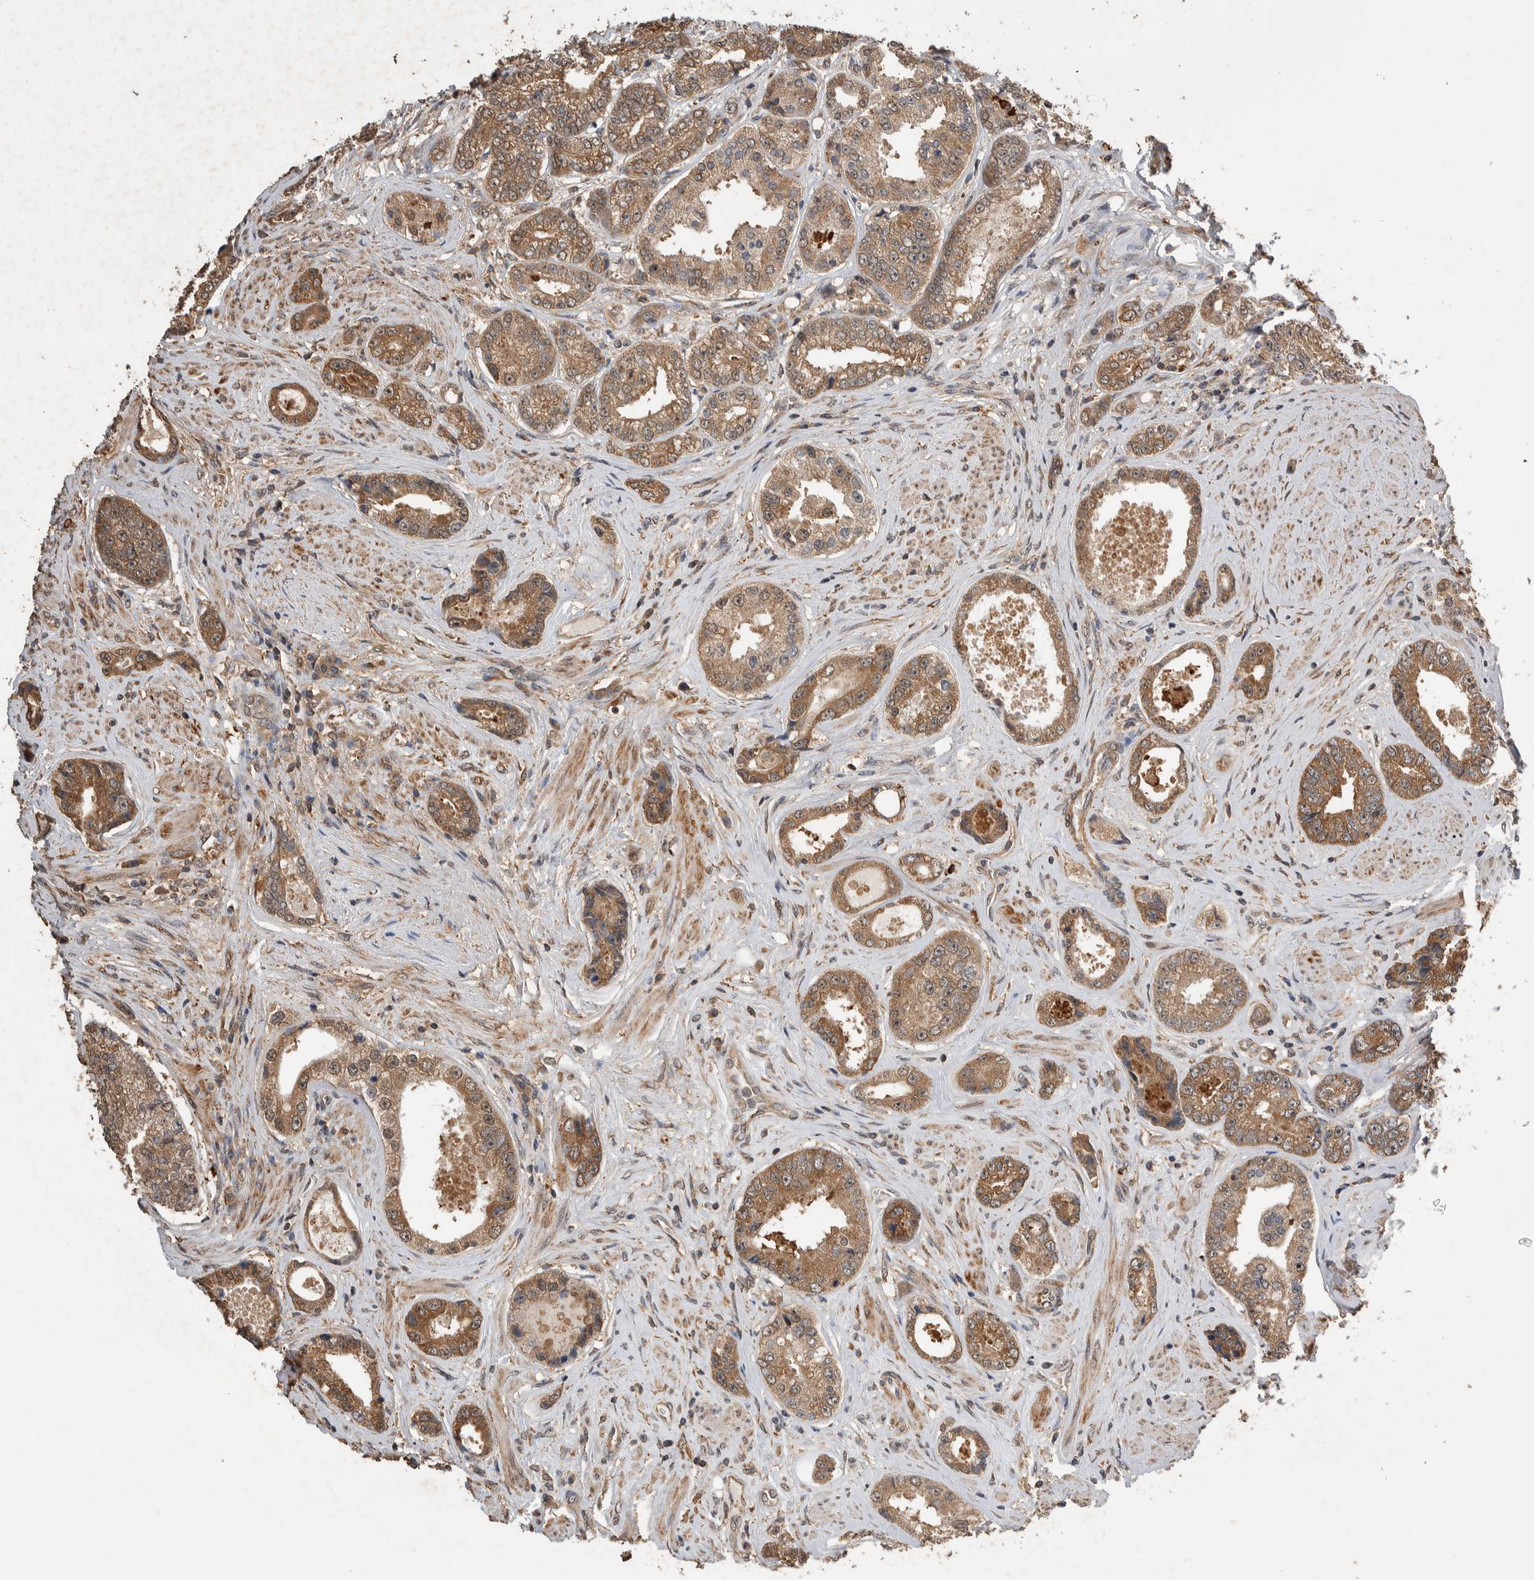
{"staining": {"intensity": "moderate", "quantity": ">75%", "location": "cytoplasmic/membranous"}, "tissue": "prostate cancer", "cell_type": "Tumor cells", "image_type": "cancer", "snomed": [{"axis": "morphology", "description": "Adenocarcinoma, High grade"}, {"axis": "topography", "description": "Prostate"}], "caption": "Protein expression analysis of human prostate cancer reveals moderate cytoplasmic/membranous staining in about >75% of tumor cells.", "gene": "DVL2", "patient": {"sex": "male", "age": 61}}